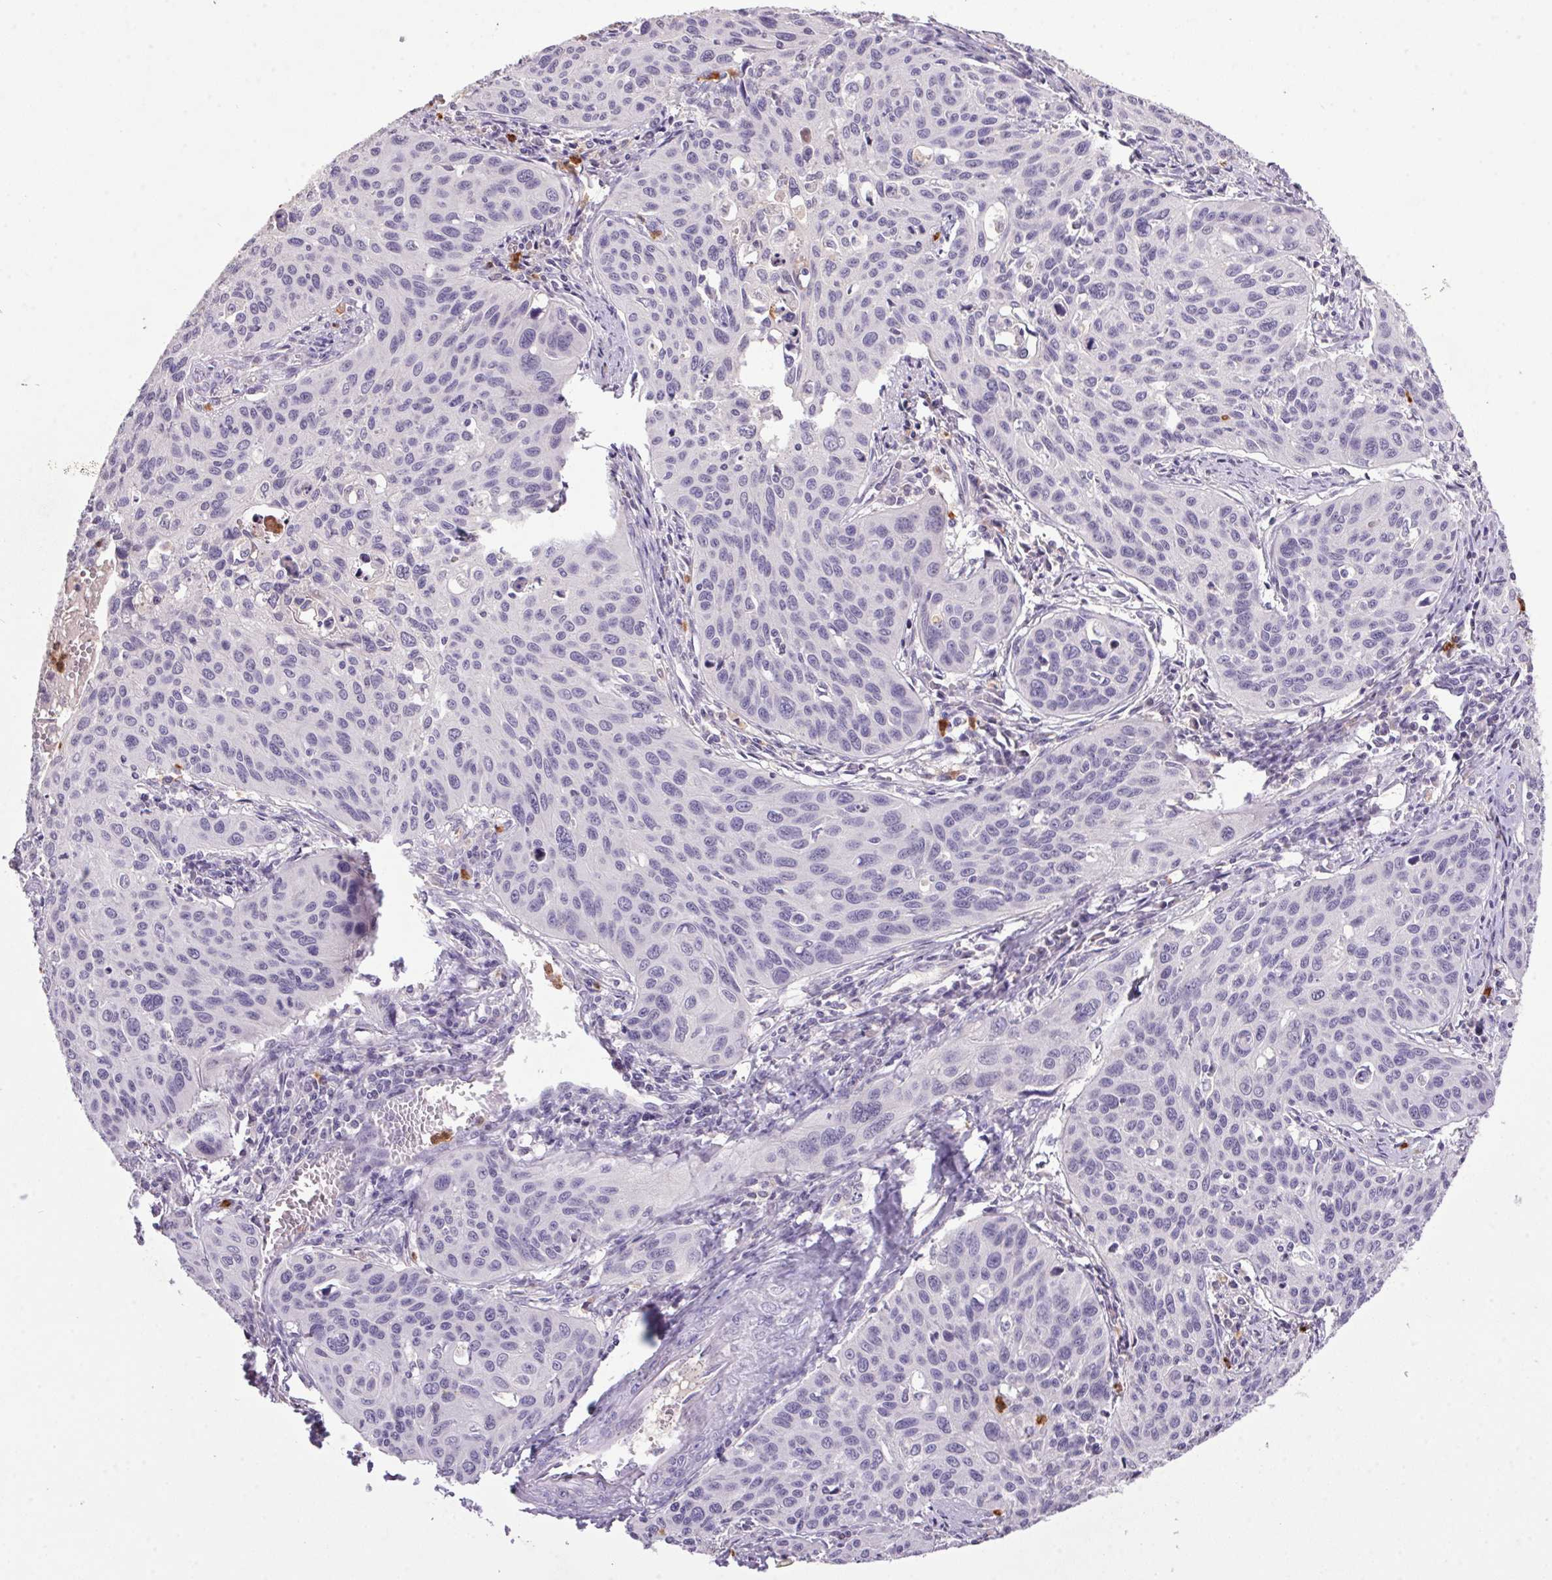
{"staining": {"intensity": "negative", "quantity": "none", "location": "none"}, "tissue": "cervical cancer", "cell_type": "Tumor cells", "image_type": "cancer", "snomed": [{"axis": "morphology", "description": "Squamous cell carcinoma, NOS"}, {"axis": "topography", "description": "Cervix"}], "caption": "The image displays no staining of tumor cells in cervical cancer.", "gene": "TRDN", "patient": {"sex": "female", "age": 31}}